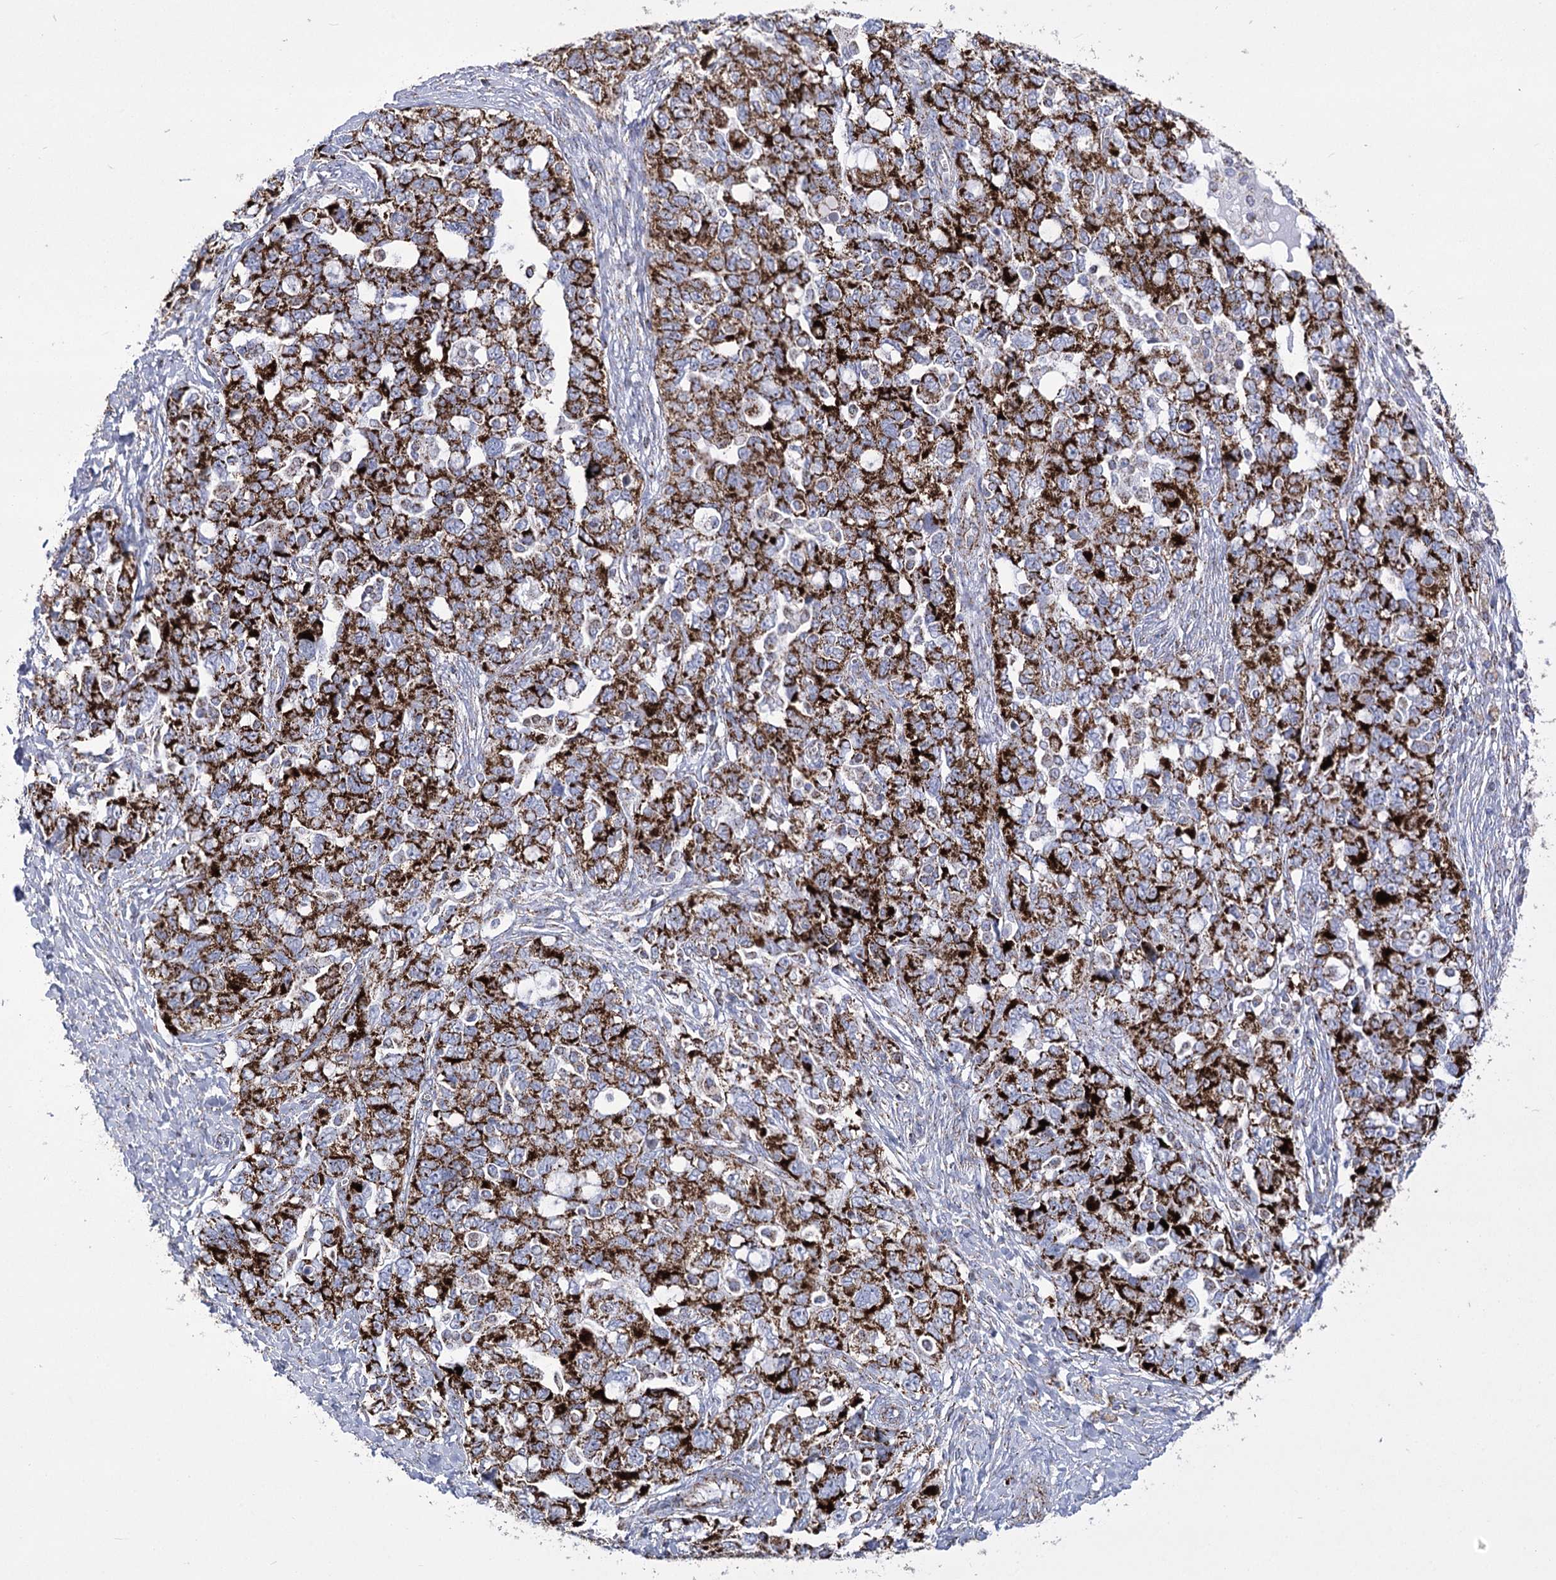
{"staining": {"intensity": "strong", "quantity": ">75%", "location": "cytoplasmic/membranous"}, "tissue": "ovarian cancer", "cell_type": "Tumor cells", "image_type": "cancer", "snomed": [{"axis": "morphology", "description": "Carcinoma, NOS"}, {"axis": "morphology", "description": "Cystadenocarcinoma, serous, NOS"}, {"axis": "topography", "description": "Ovary"}], "caption": "A high-resolution histopathology image shows IHC staining of ovarian cancer (carcinoma), which displays strong cytoplasmic/membranous staining in approximately >75% of tumor cells.", "gene": "PDHB", "patient": {"sex": "female", "age": 69}}